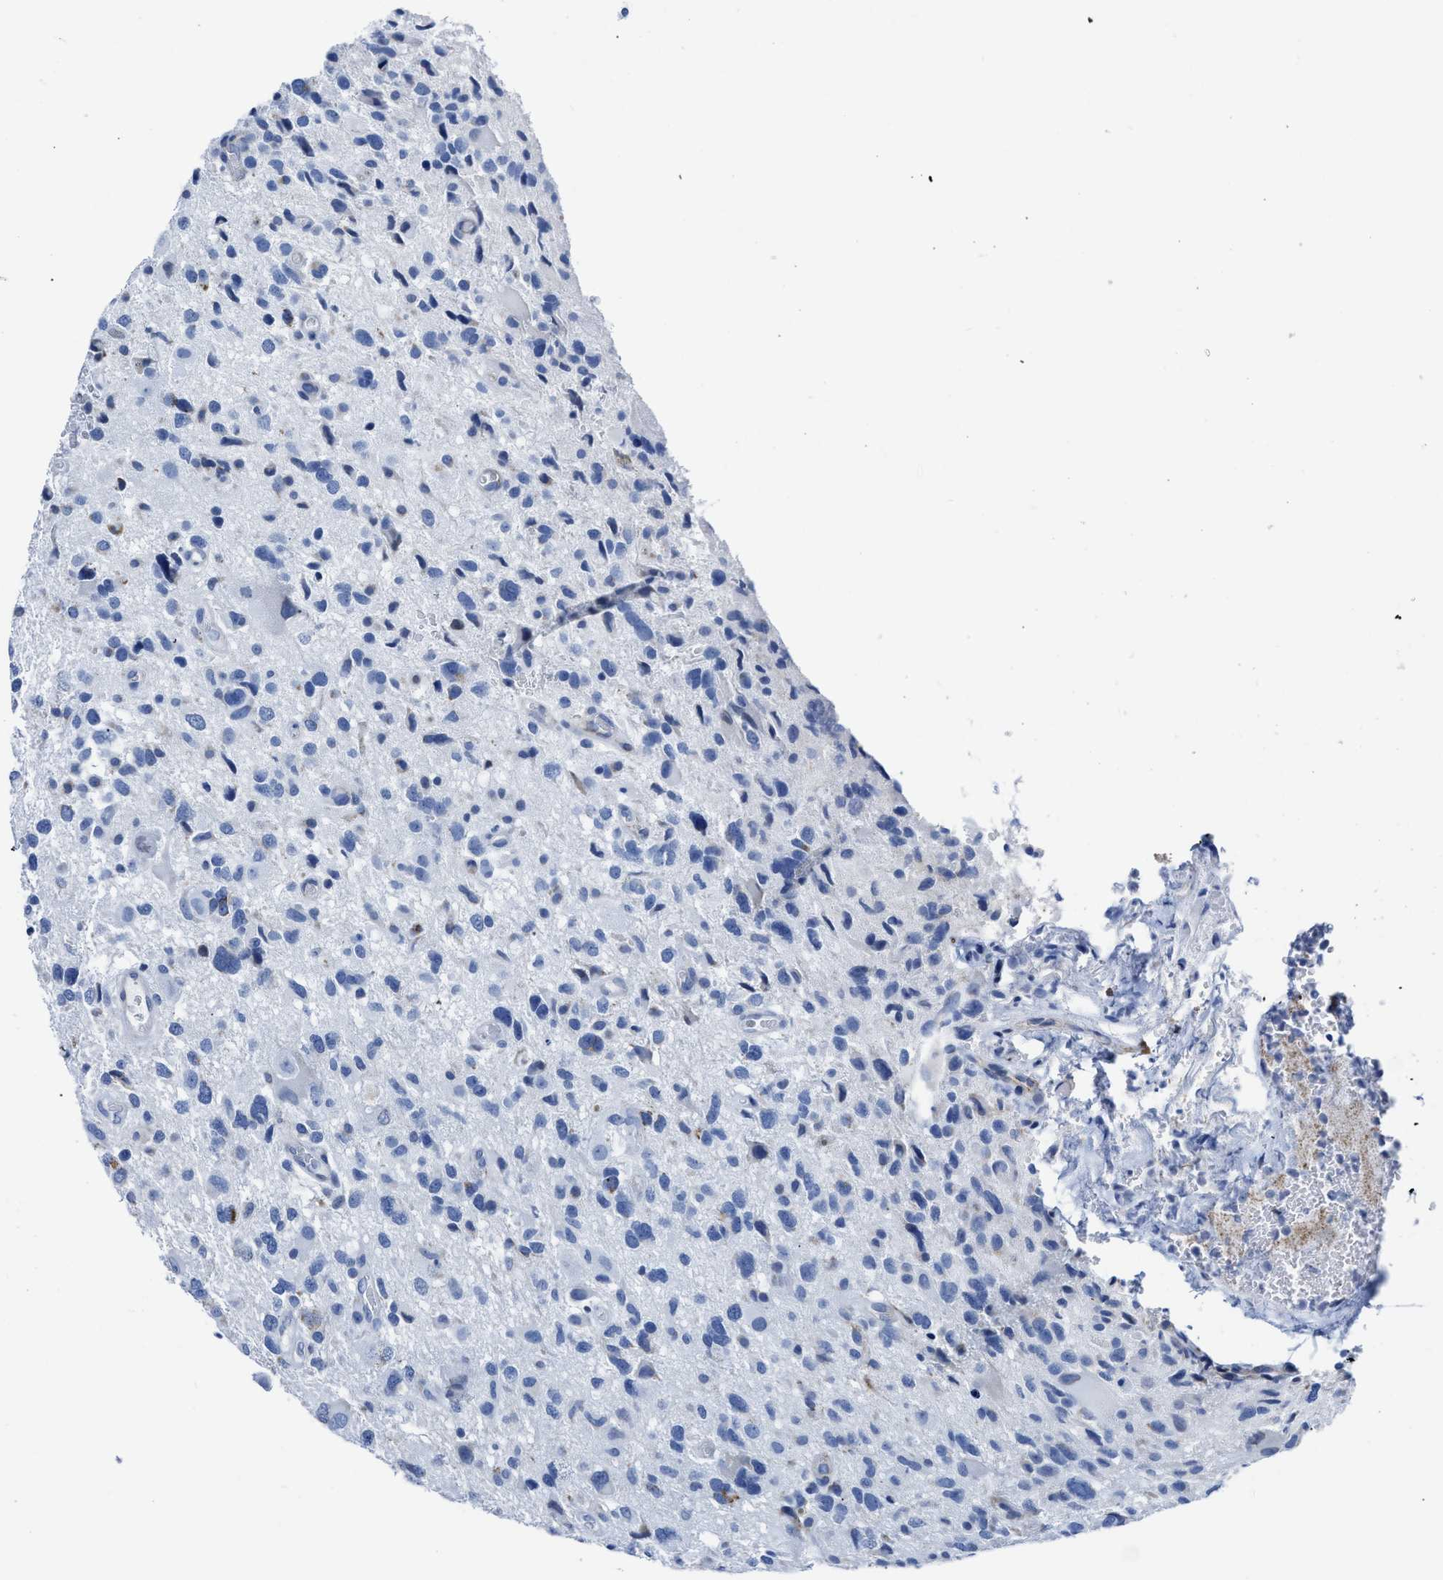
{"staining": {"intensity": "negative", "quantity": "none", "location": "none"}, "tissue": "glioma", "cell_type": "Tumor cells", "image_type": "cancer", "snomed": [{"axis": "morphology", "description": "Glioma, malignant, High grade"}, {"axis": "topography", "description": "Brain"}], "caption": "Immunohistochemical staining of human malignant glioma (high-grade) shows no significant staining in tumor cells.", "gene": "KCNMB3", "patient": {"sex": "male", "age": 33}}